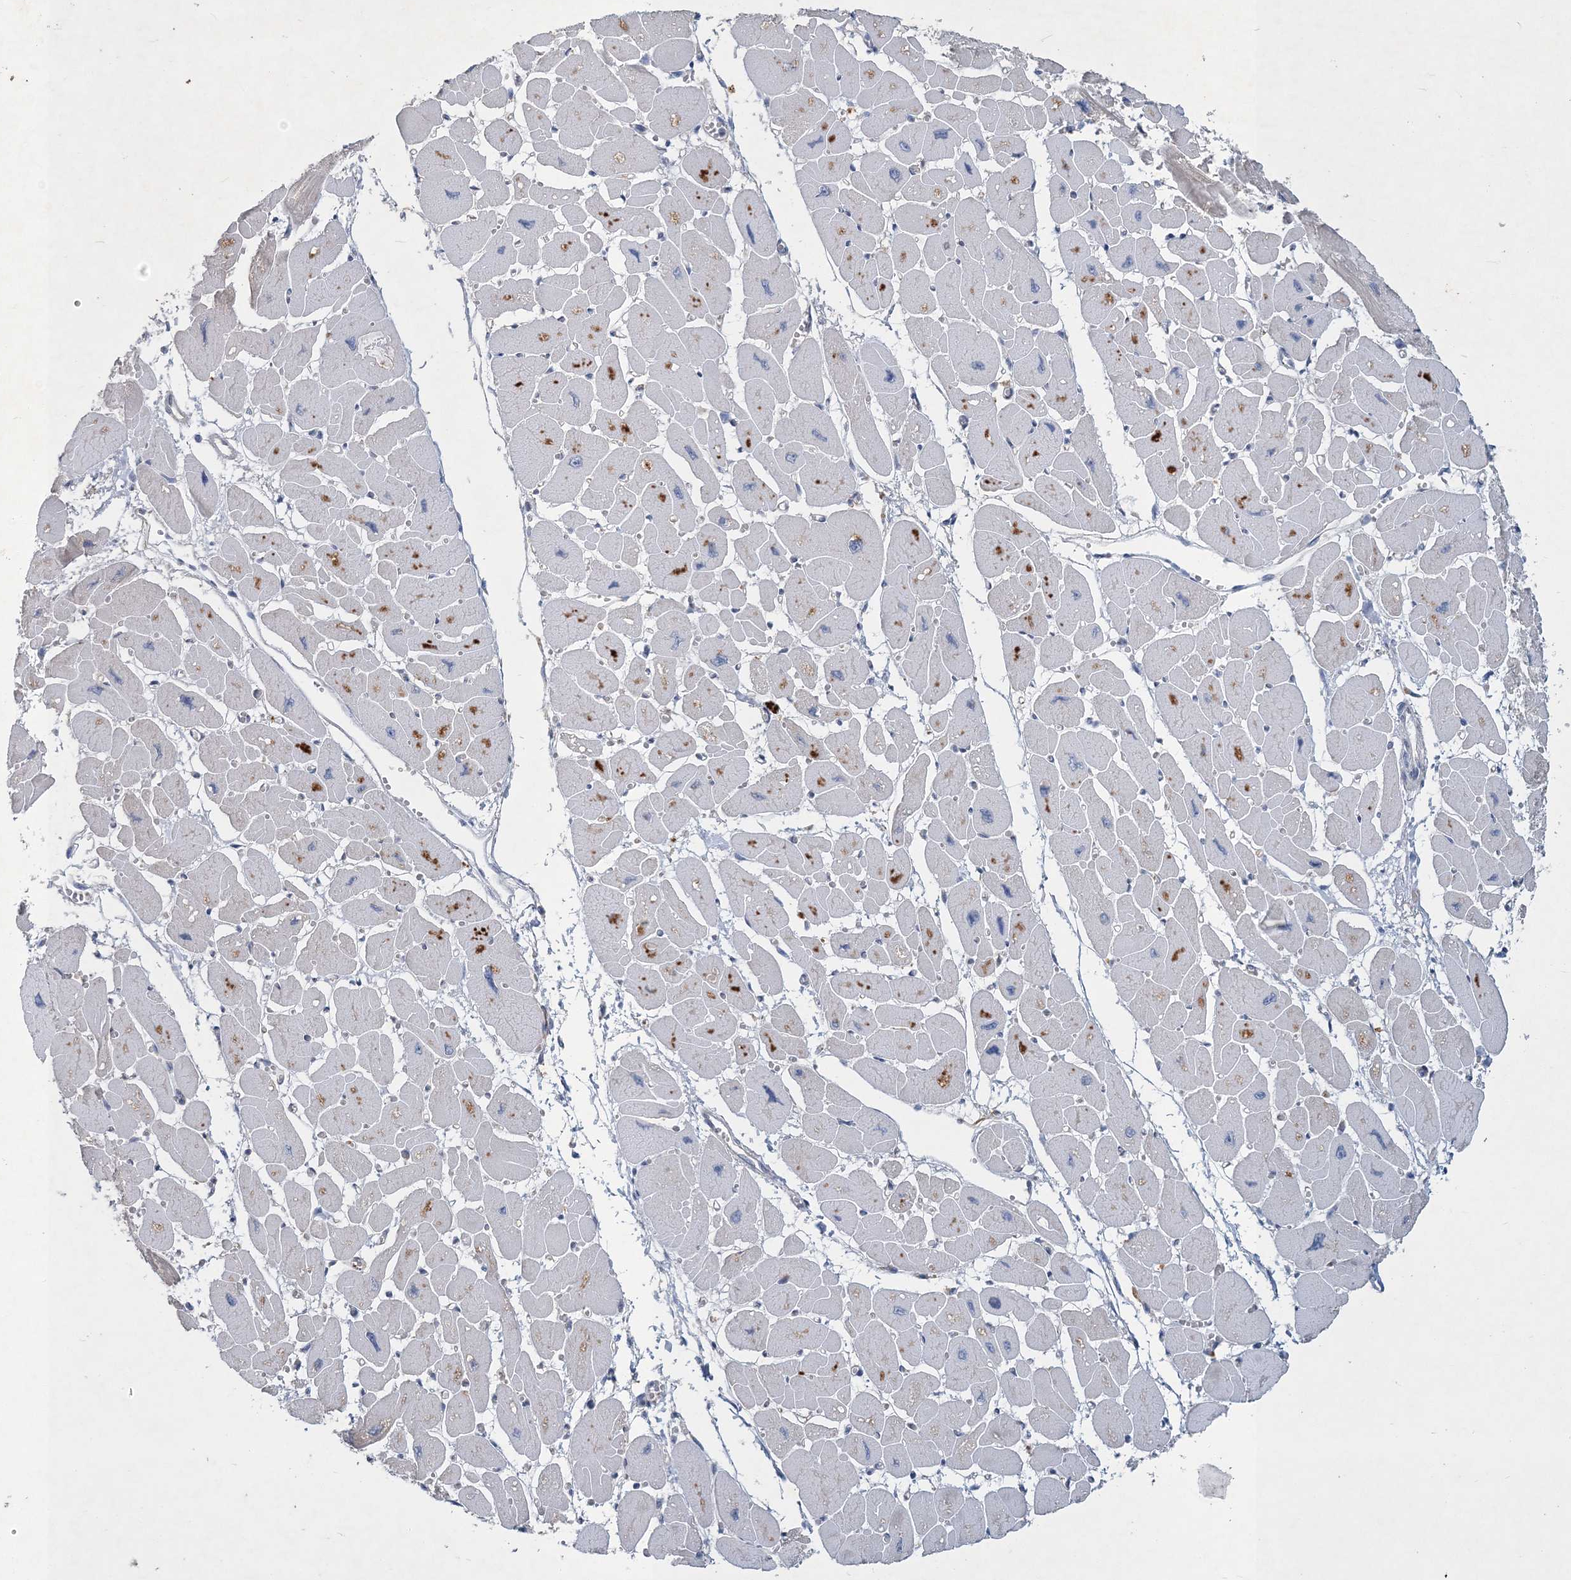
{"staining": {"intensity": "moderate", "quantity": "<25%", "location": "cytoplasmic/membranous"}, "tissue": "heart muscle", "cell_type": "Cardiomyocytes", "image_type": "normal", "snomed": [{"axis": "morphology", "description": "Normal tissue, NOS"}, {"axis": "topography", "description": "Heart"}], "caption": "Protein staining of normal heart muscle displays moderate cytoplasmic/membranous expression in approximately <25% of cardiomyocytes.", "gene": "RNF25", "patient": {"sex": "female", "age": 54}}